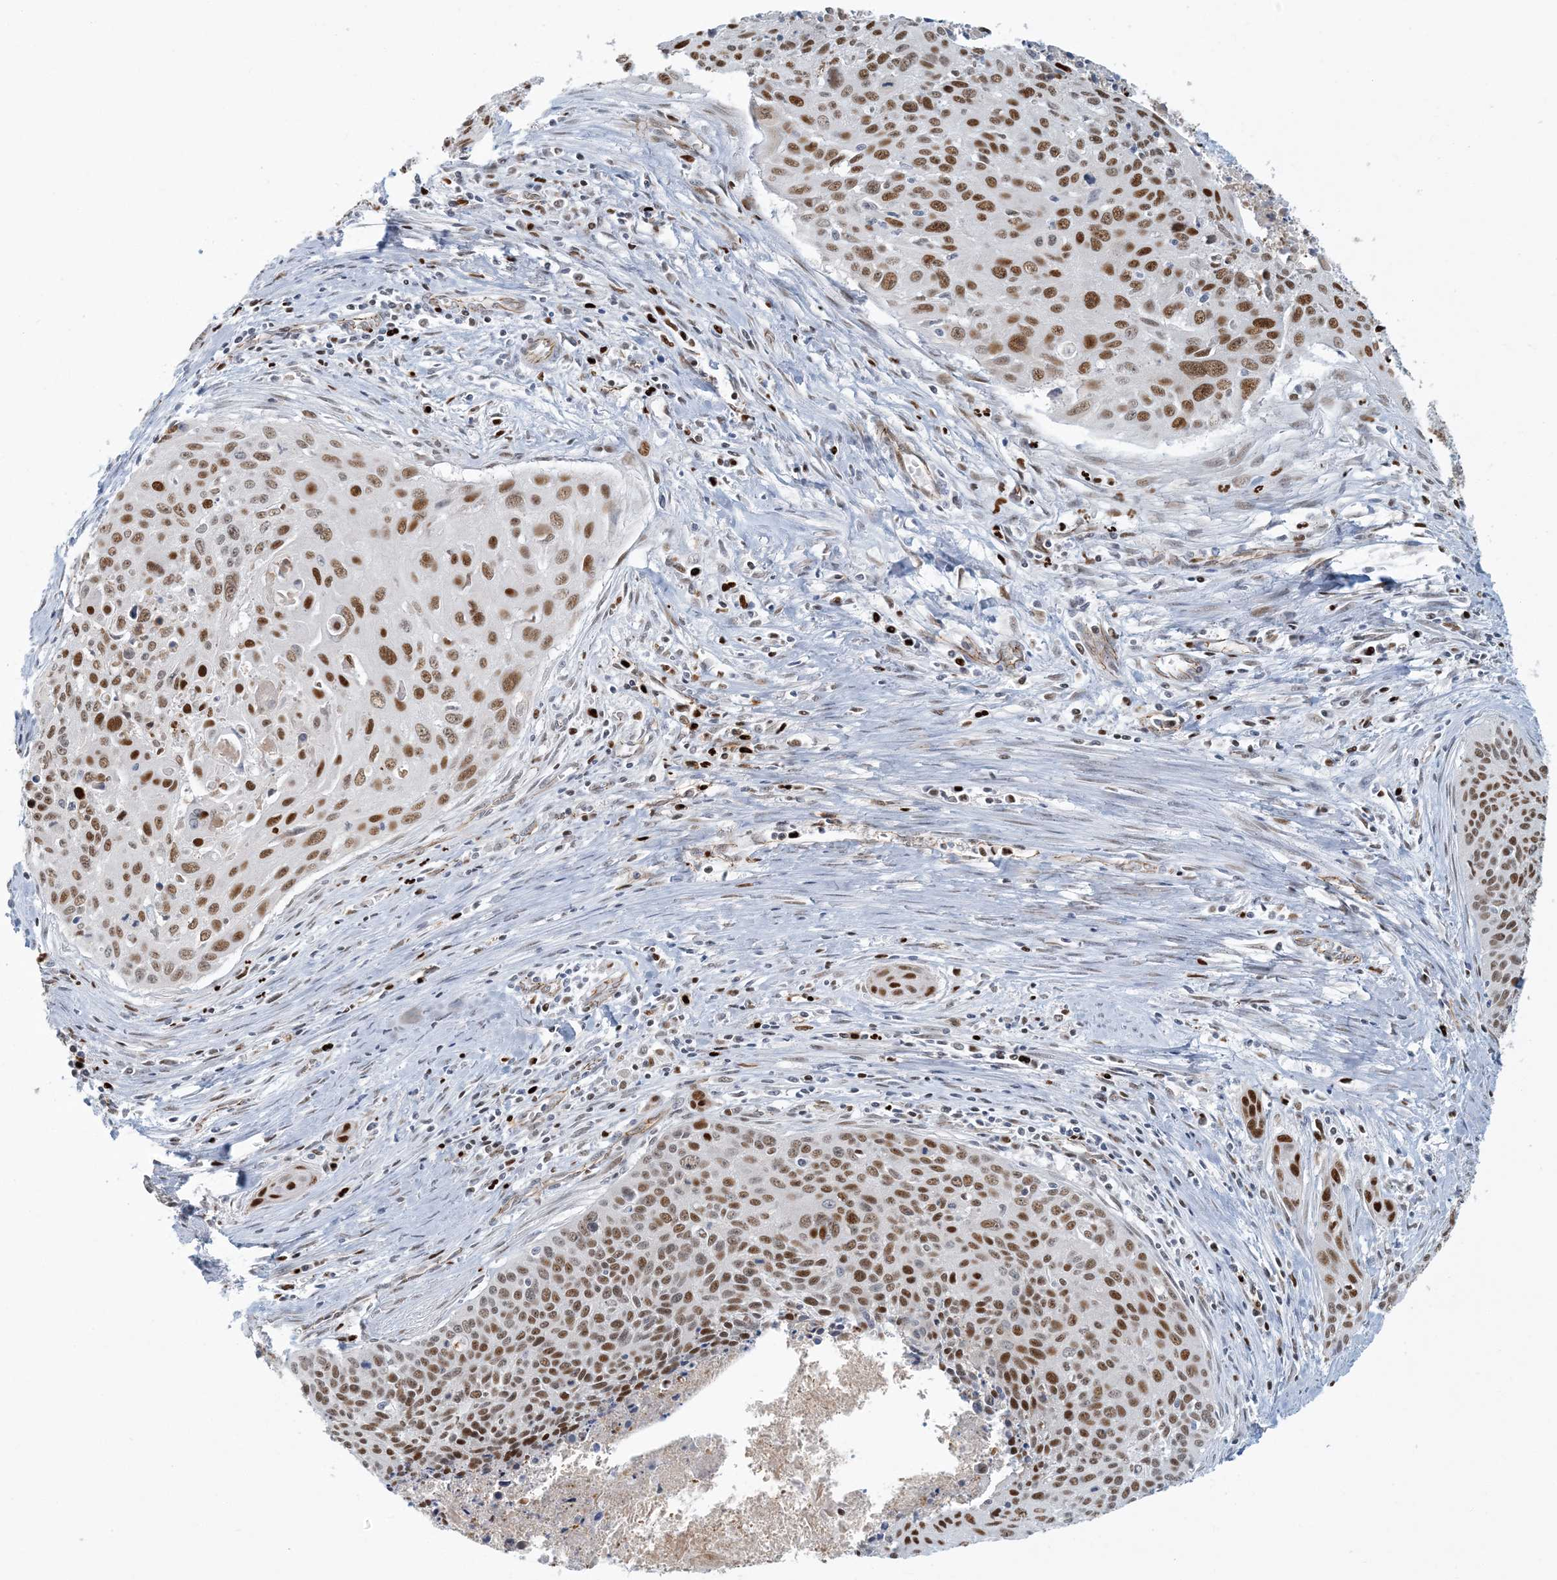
{"staining": {"intensity": "moderate", "quantity": ">75%", "location": "nuclear"}, "tissue": "cervical cancer", "cell_type": "Tumor cells", "image_type": "cancer", "snomed": [{"axis": "morphology", "description": "Squamous cell carcinoma, NOS"}, {"axis": "topography", "description": "Cervix"}], "caption": "Immunohistochemical staining of human cervical squamous cell carcinoma demonstrates medium levels of moderate nuclear expression in approximately >75% of tumor cells.", "gene": "AK9", "patient": {"sex": "female", "age": 55}}